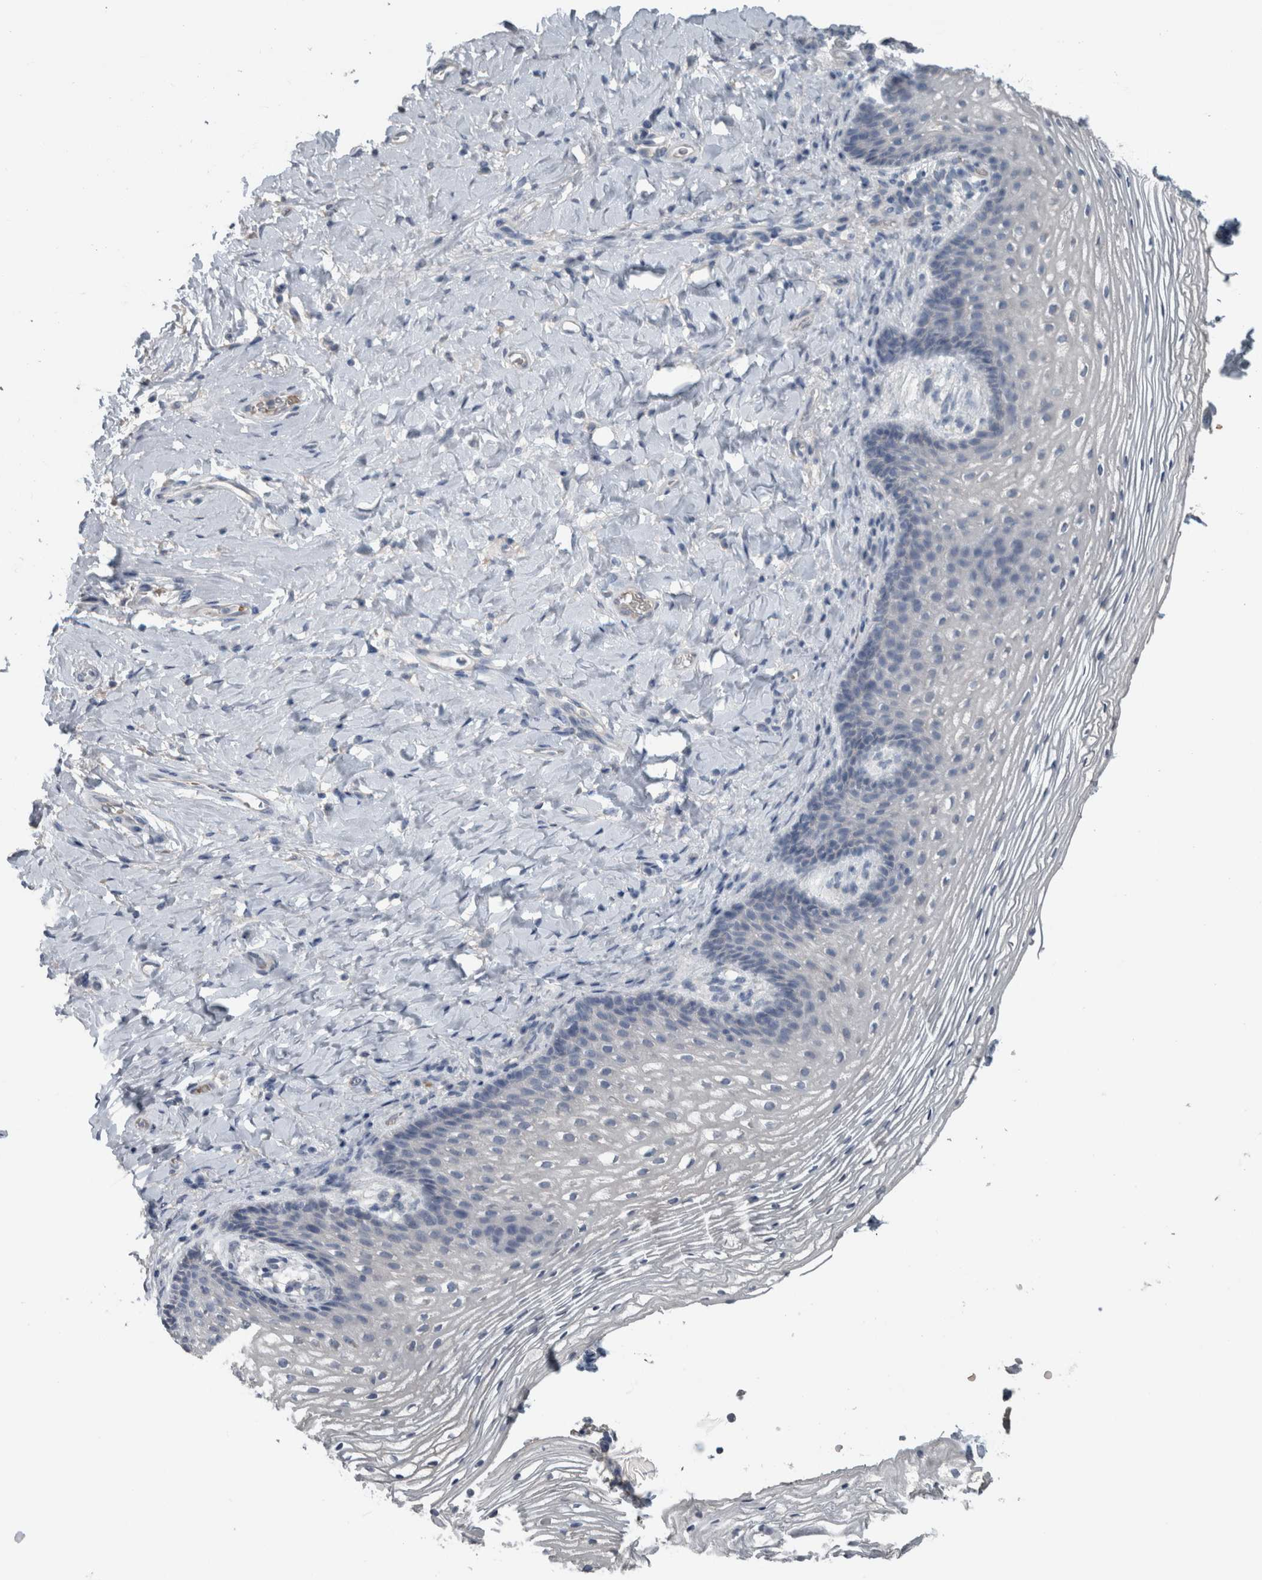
{"staining": {"intensity": "negative", "quantity": "none", "location": "none"}, "tissue": "vagina", "cell_type": "Squamous epithelial cells", "image_type": "normal", "snomed": [{"axis": "morphology", "description": "Normal tissue, NOS"}, {"axis": "topography", "description": "Vagina"}], "caption": "Vagina was stained to show a protein in brown. There is no significant positivity in squamous epithelial cells. (Stains: DAB IHC with hematoxylin counter stain, Microscopy: brightfield microscopy at high magnification).", "gene": "SH3GL2", "patient": {"sex": "female", "age": 60}}